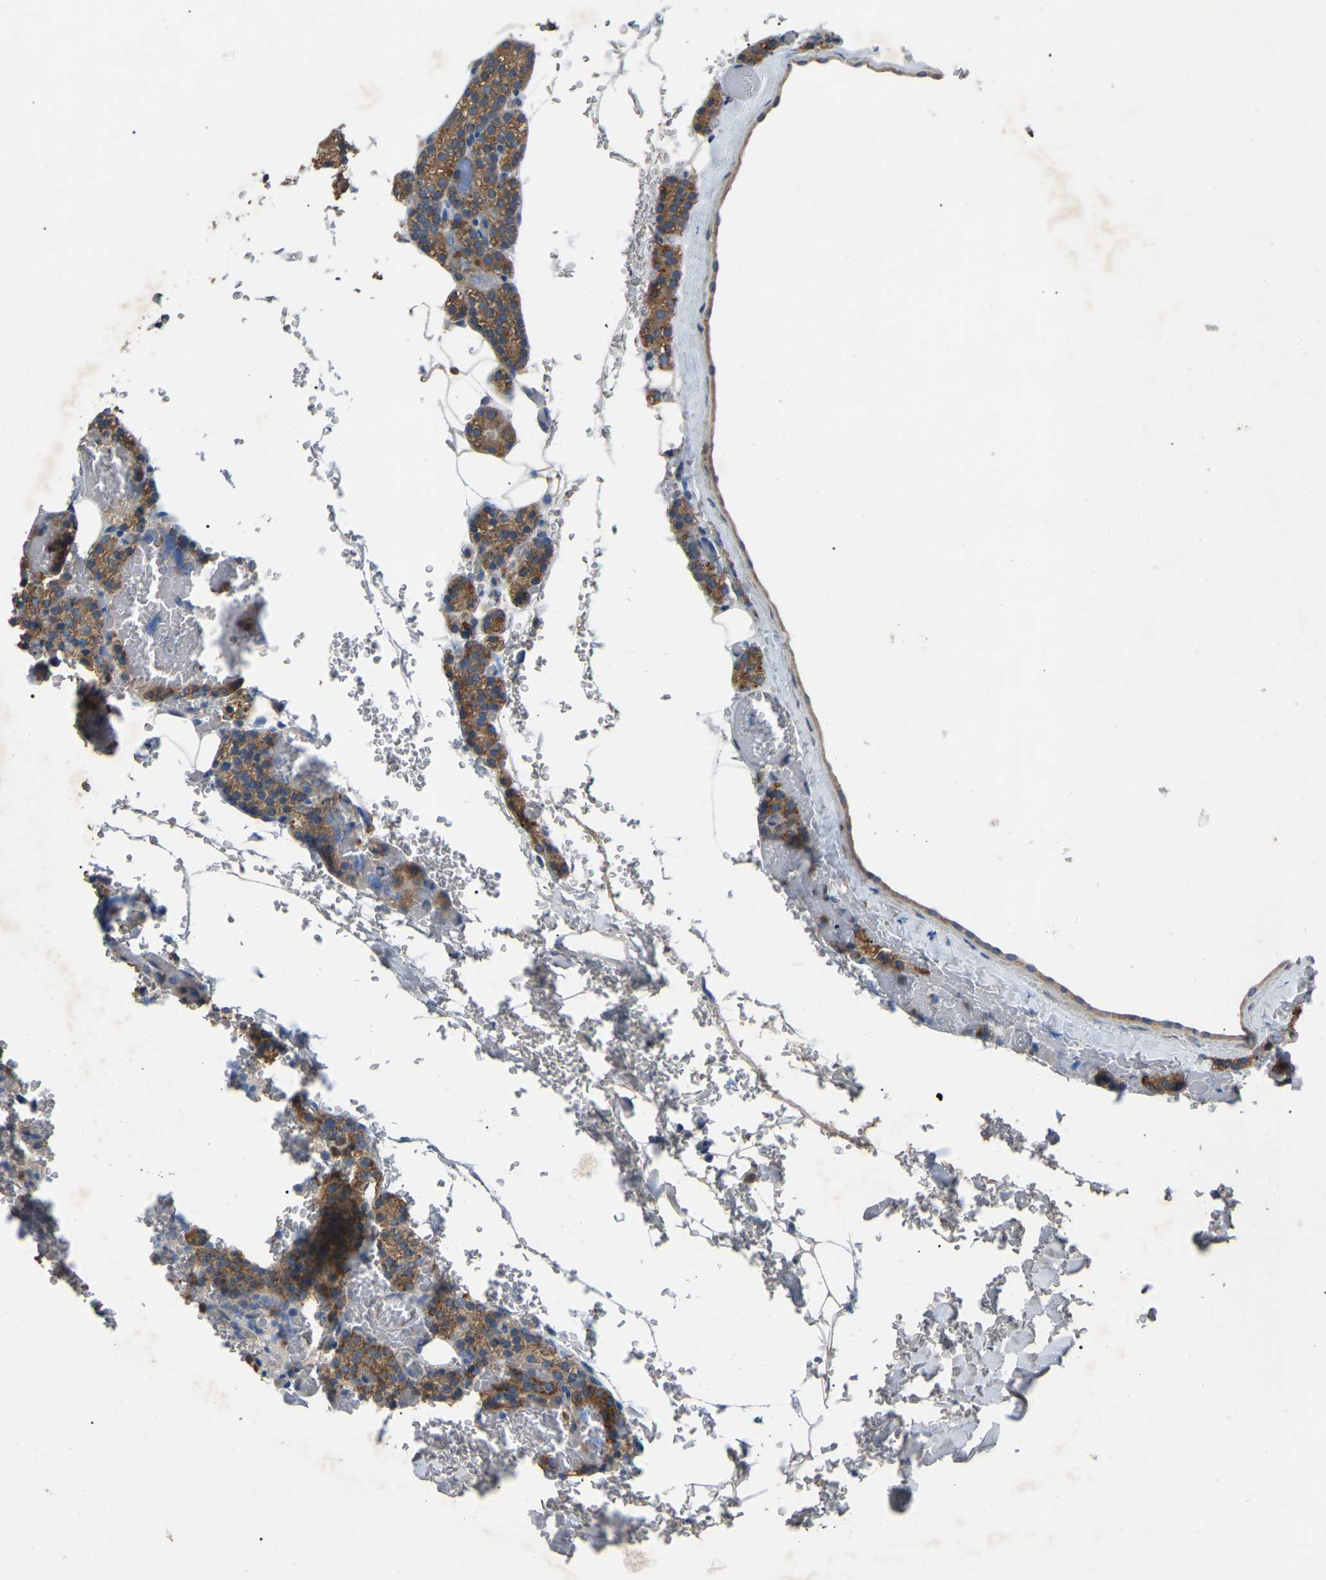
{"staining": {"intensity": "moderate", "quantity": ">75%", "location": "cytoplasmic/membranous"}, "tissue": "parathyroid gland", "cell_type": "Glandular cells", "image_type": "normal", "snomed": [{"axis": "morphology", "description": "Normal tissue, NOS"}, {"axis": "morphology", "description": "Inflammation chronic"}, {"axis": "morphology", "description": "Goiter, colloid"}, {"axis": "topography", "description": "Thyroid gland"}, {"axis": "topography", "description": "Parathyroid gland"}], "caption": "Moderate cytoplasmic/membranous positivity is identified in approximately >75% of glandular cells in benign parathyroid gland. (brown staining indicates protein expression, while blue staining denotes nuclei).", "gene": "AIMP1", "patient": {"sex": "male", "age": 65}}